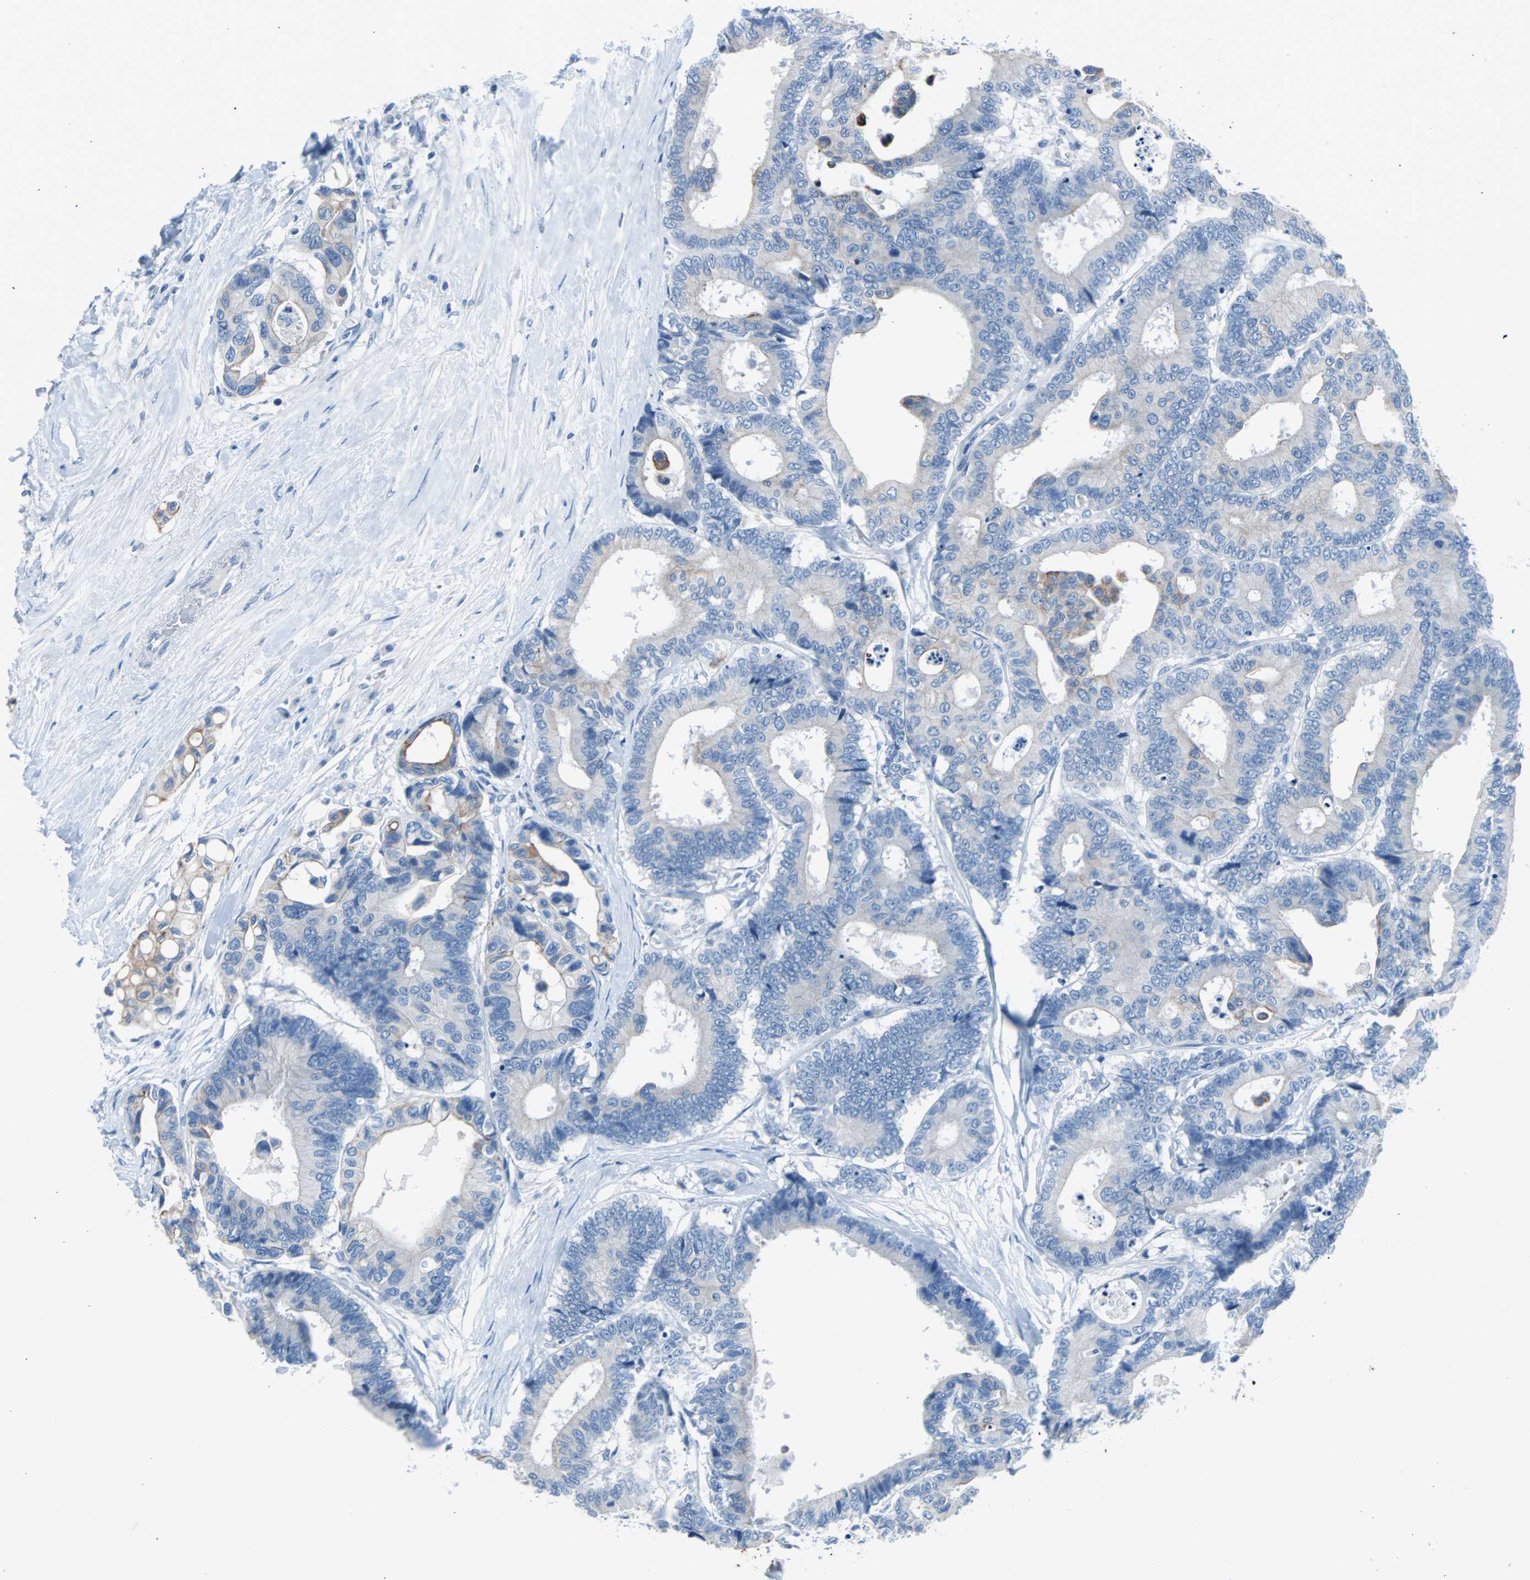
{"staining": {"intensity": "moderate", "quantity": "25%-75%", "location": "cytoplasmic/membranous"}, "tissue": "colorectal cancer", "cell_type": "Tumor cells", "image_type": "cancer", "snomed": [{"axis": "morphology", "description": "Normal tissue, NOS"}, {"axis": "morphology", "description": "Adenocarcinoma, NOS"}, {"axis": "topography", "description": "Colon"}], "caption": "Colorectal cancer stained with immunohistochemistry (IHC) exhibits moderate cytoplasmic/membranous staining in about 25%-75% of tumor cells.", "gene": "KRT7", "patient": {"sex": "male", "age": 82}}